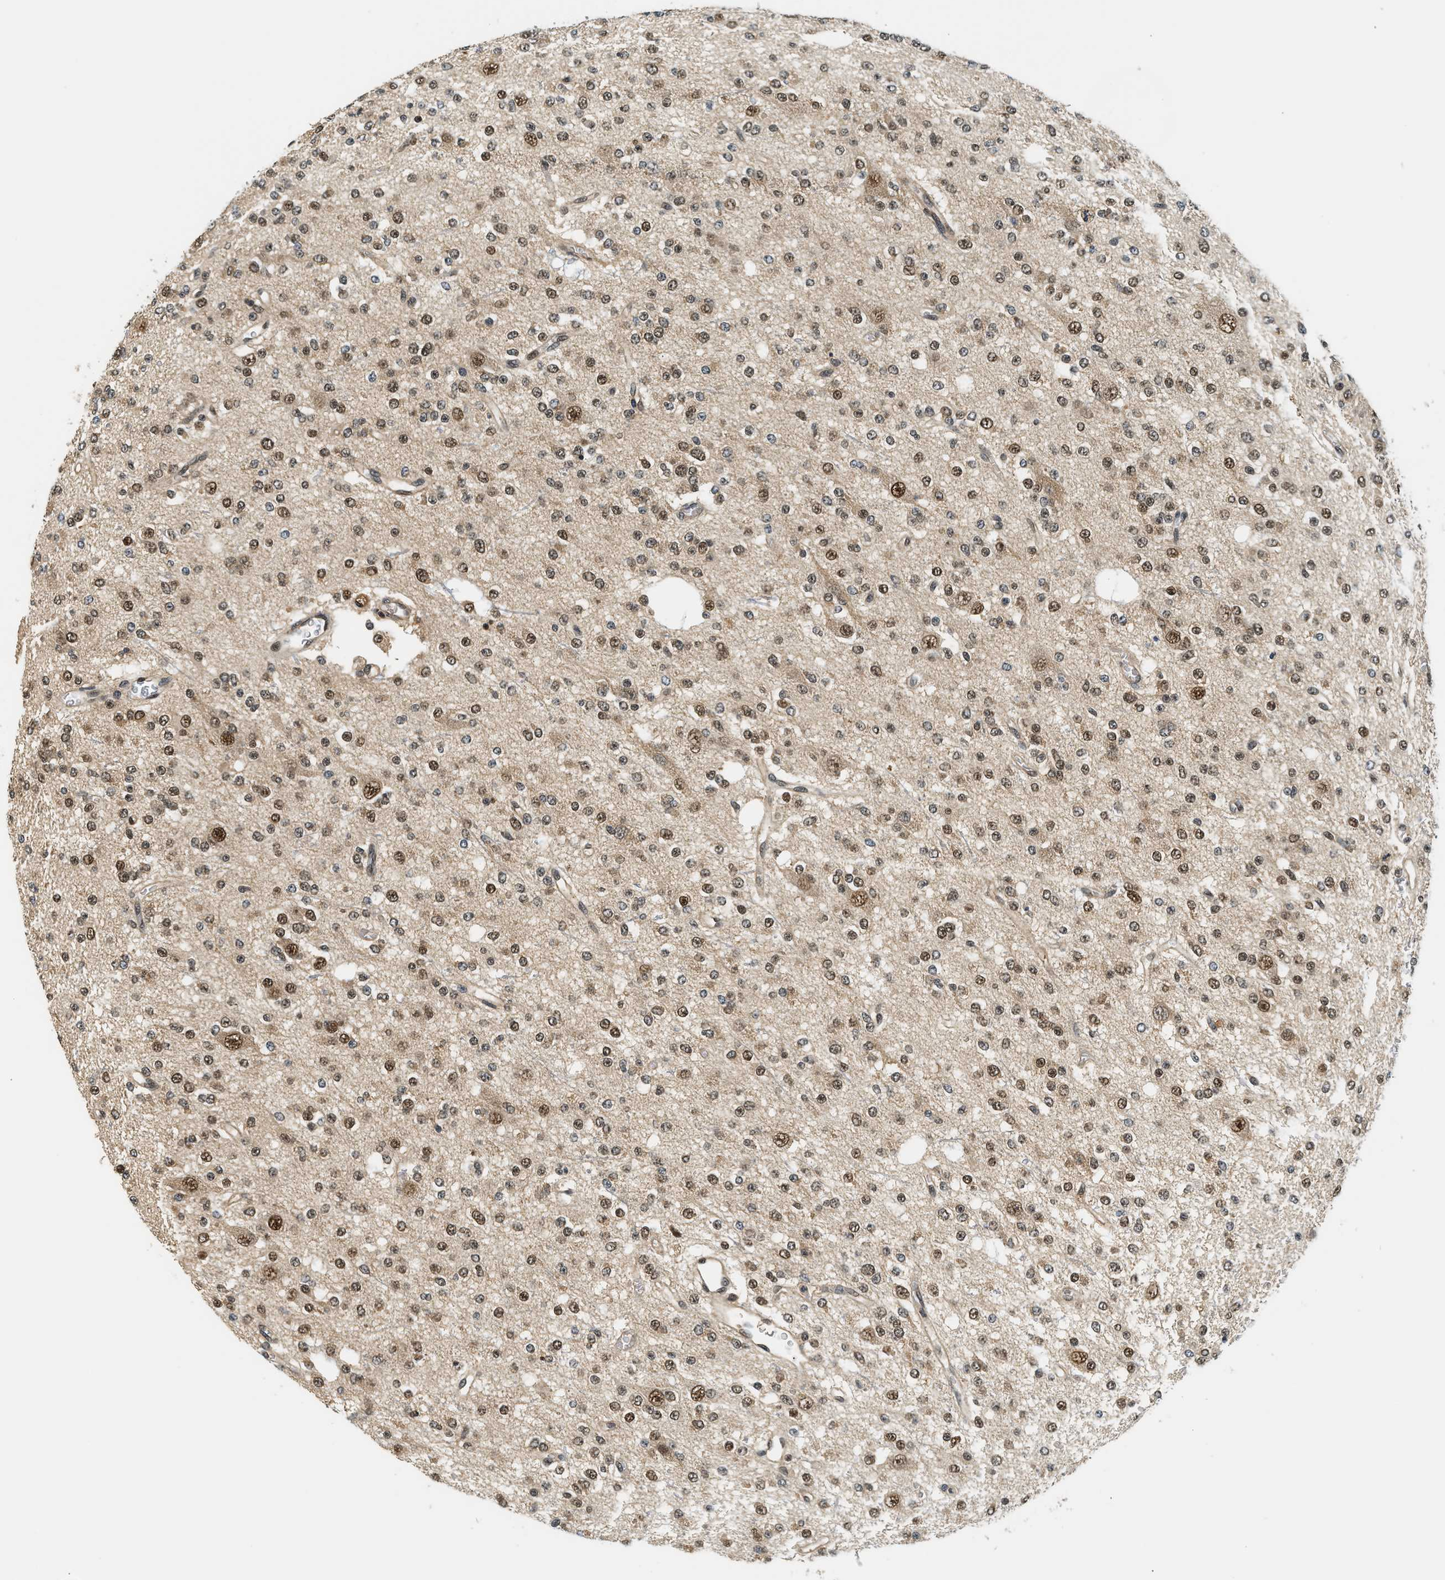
{"staining": {"intensity": "strong", "quantity": ">75%", "location": "cytoplasmic/membranous,nuclear"}, "tissue": "glioma", "cell_type": "Tumor cells", "image_type": "cancer", "snomed": [{"axis": "morphology", "description": "Glioma, malignant, Low grade"}, {"axis": "topography", "description": "Brain"}], "caption": "Immunohistochemistry histopathology image of neoplastic tissue: human glioma stained using IHC reveals high levels of strong protein expression localized specifically in the cytoplasmic/membranous and nuclear of tumor cells, appearing as a cytoplasmic/membranous and nuclear brown color.", "gene": "PSMD3", "patient": {"sex": "male", "age": 38}}